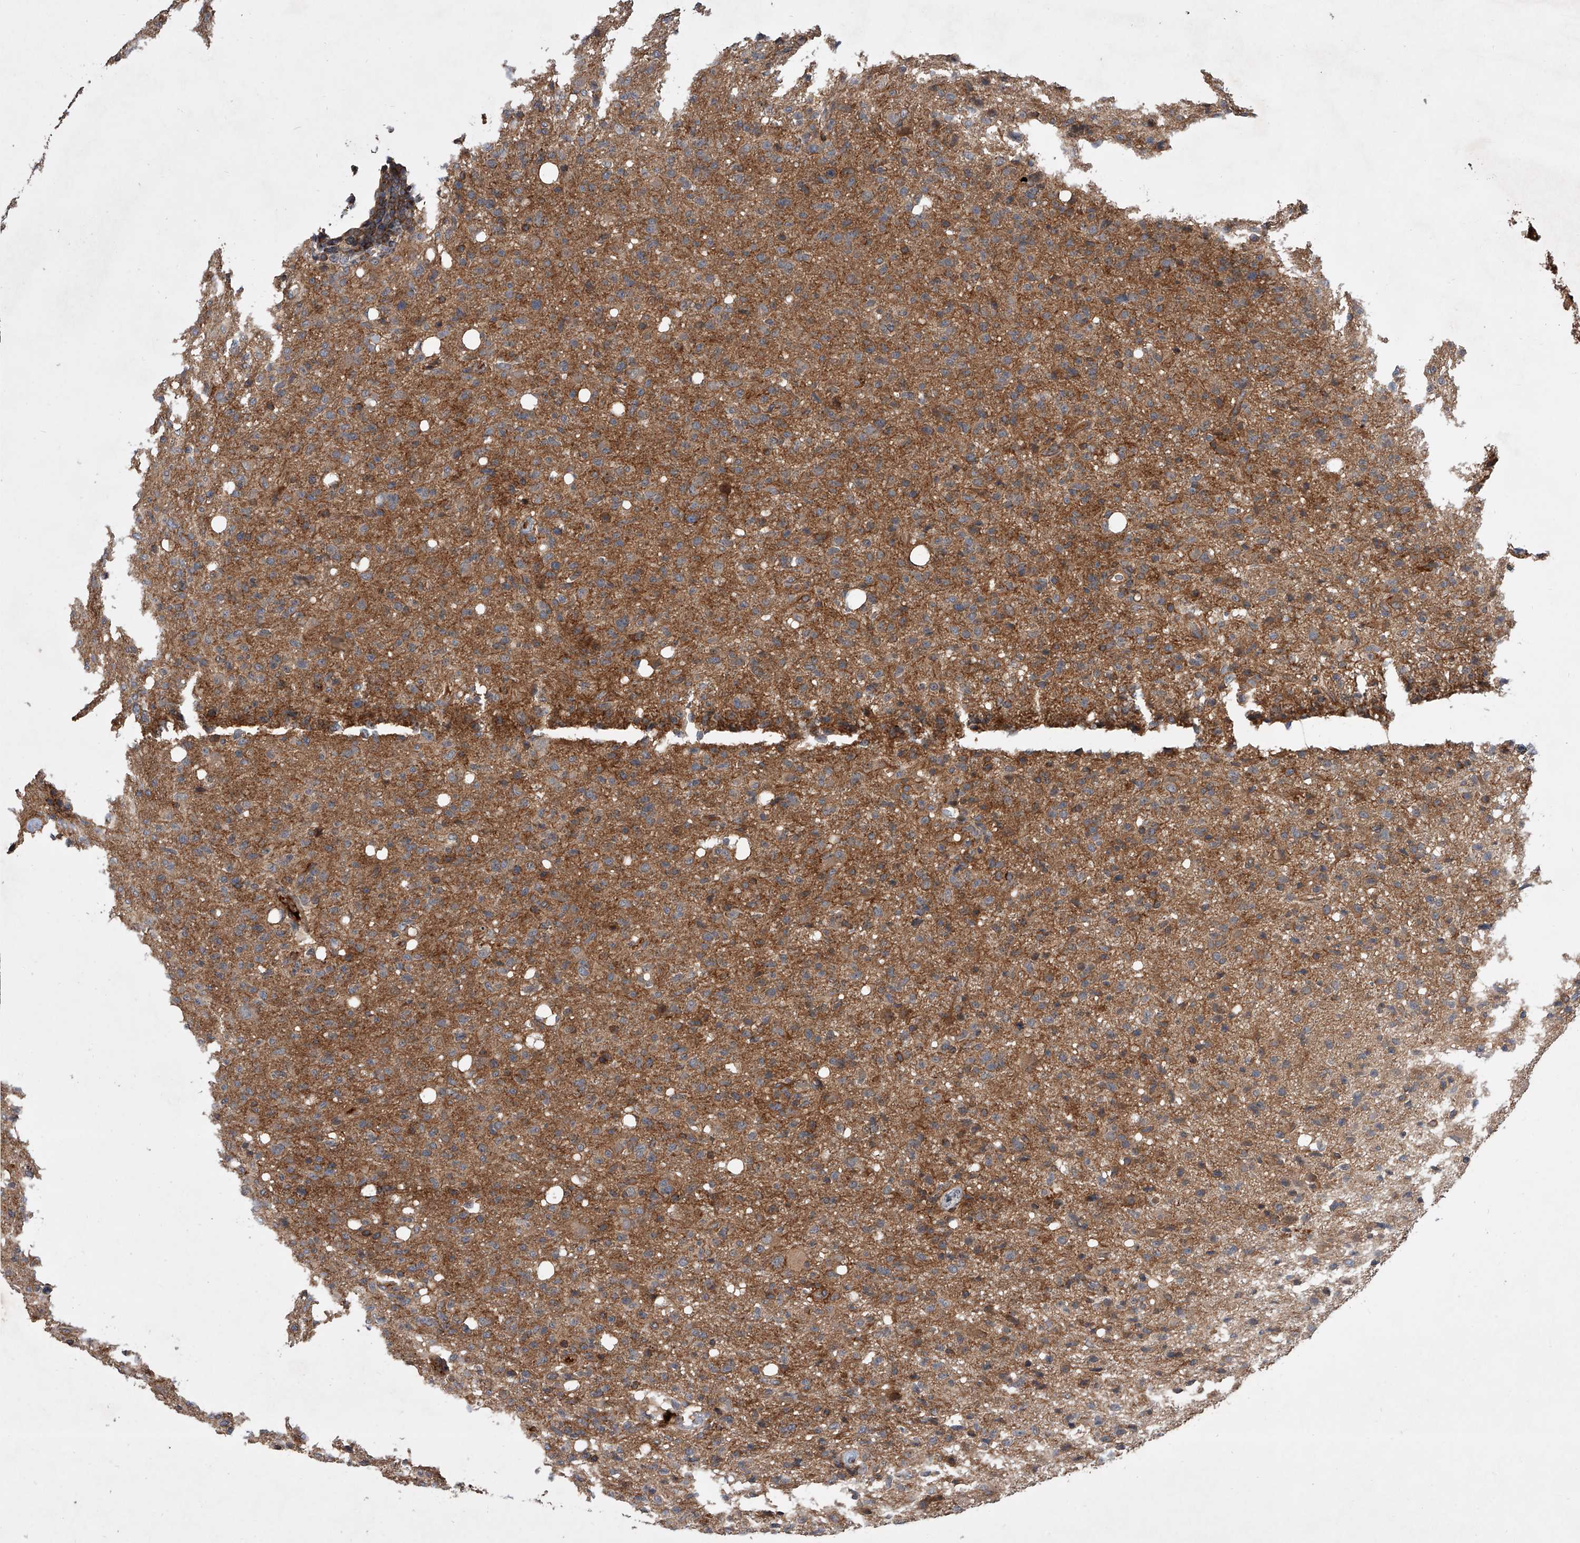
{"staining": {"intensity": "moderate", "quantity": "25%-75%", "location": "cytoplasmic/membranous"}, "tissue": "glioma", "cell_type": "Tumor cells", "image_type": "cancer", "snomed": [{"axis": "morphology", "description": "Glioma, malignant, High grade"}, {"axis": "topography", "description": "Brain"}], "caption": "The photomicrograph shows staining of malignant glioma (high-grade), revealing moderate cytoplasmic/membranous protein staining (brown color) within tumor cells.", "gene": "USP47", "patient": {"sex": "female", "age": 57}}